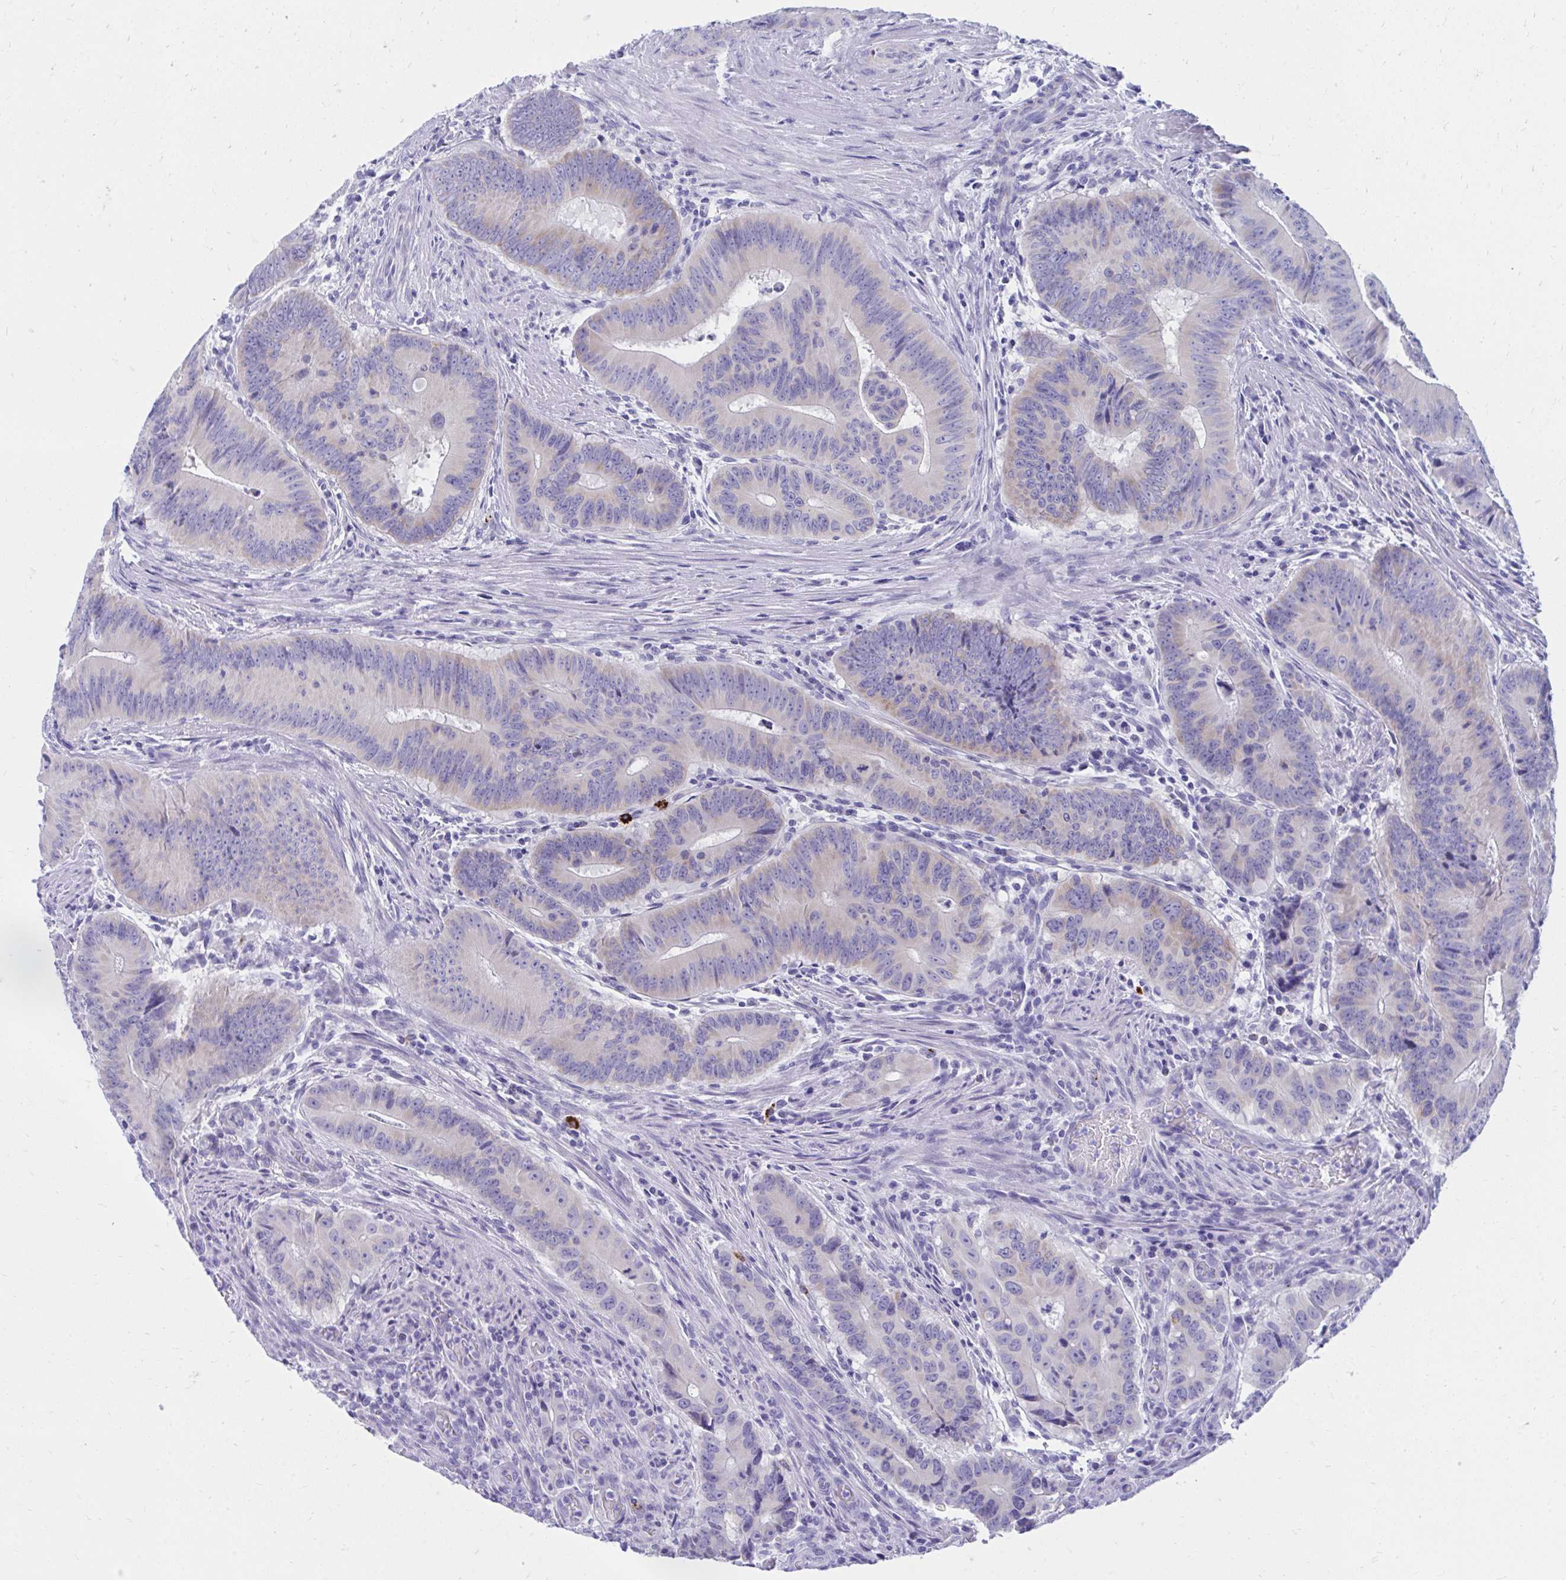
{"staining": {"intensity": "weak", "quantity": "25%-75%", "location": "cytoplasmic/membranous"}, "tissue": "colorectal cancer", "cell_type": "Tumor cells", "image_type": "cancer", "snomed": [{"axis": "morphology", "description": "Adenocarcinoma, NOS"}, {"axis": "topography", "description": "Colon"}], "caption": "A high-resolution photomicrograph shows IHC staining of colorectal adenocarcinoma, which demonstrates weak cytoplasmic/membranous expression in approximately 25%-75% of tumor cells.", "gene": "SHISA8", "patient": {"sex": "male", "age": 62}}